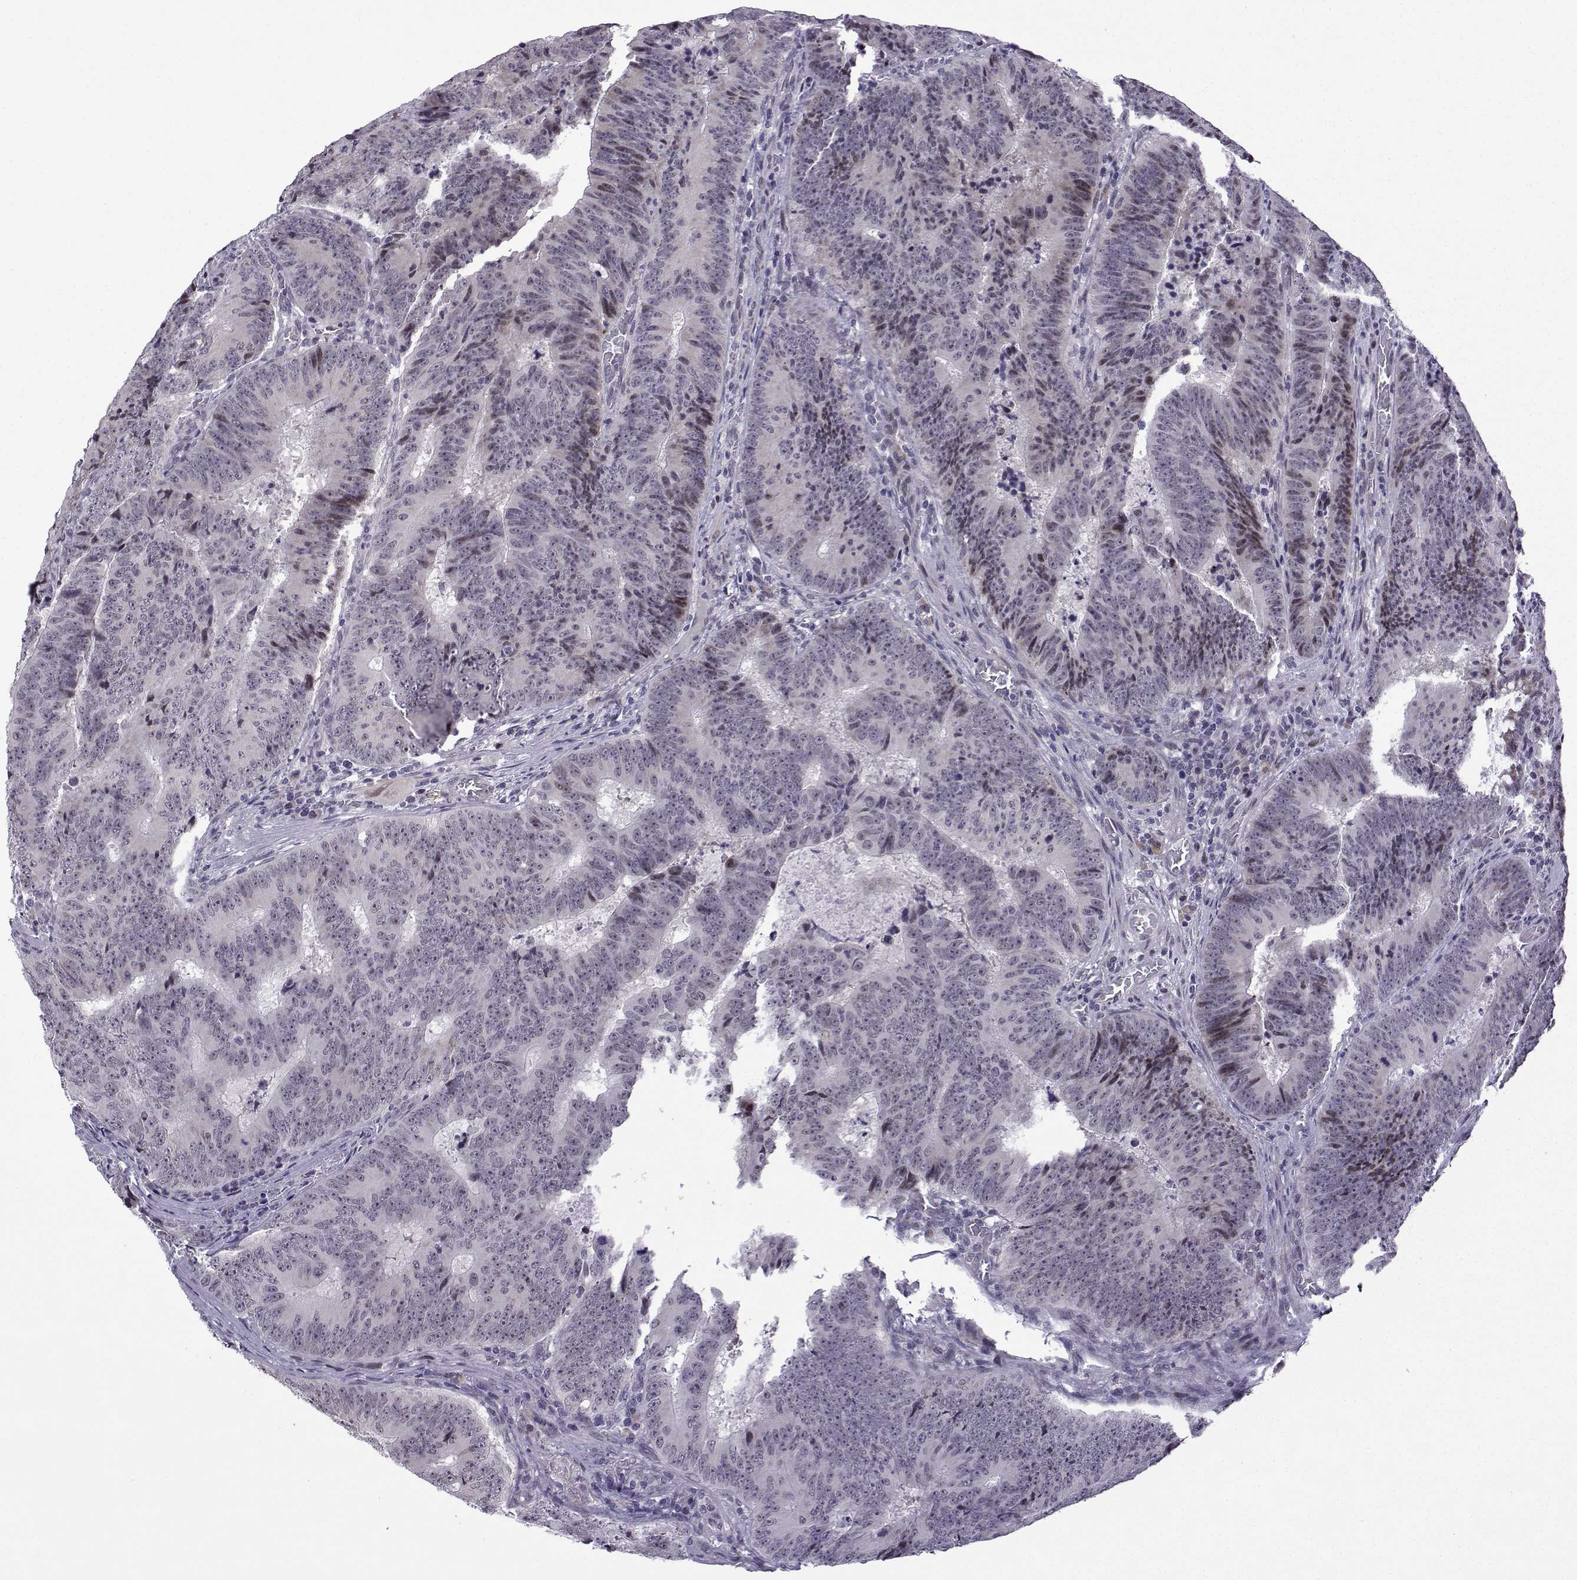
{"staining": {"intensity": "weak", "quantity": "<25%", "location": "nuclear"}, "tissue": "colorectal cancer", "cell_type": "Tumor cells", "image_type": "cancer", "snomed": [{"axis": "morphology", "description": "Adenocarcinoma, NOS"}, {"axis": "topography", "description": "Colon"}], "caption": "Immunohistochemistry (IHC) image of neoplastic tissue: human adenocarcinoma (colorectal) stained with DAB exhibits no significant protein positivity in tumor cells.", "gene": "FGF3", "patient": {"sex": "female", "age": 82}}